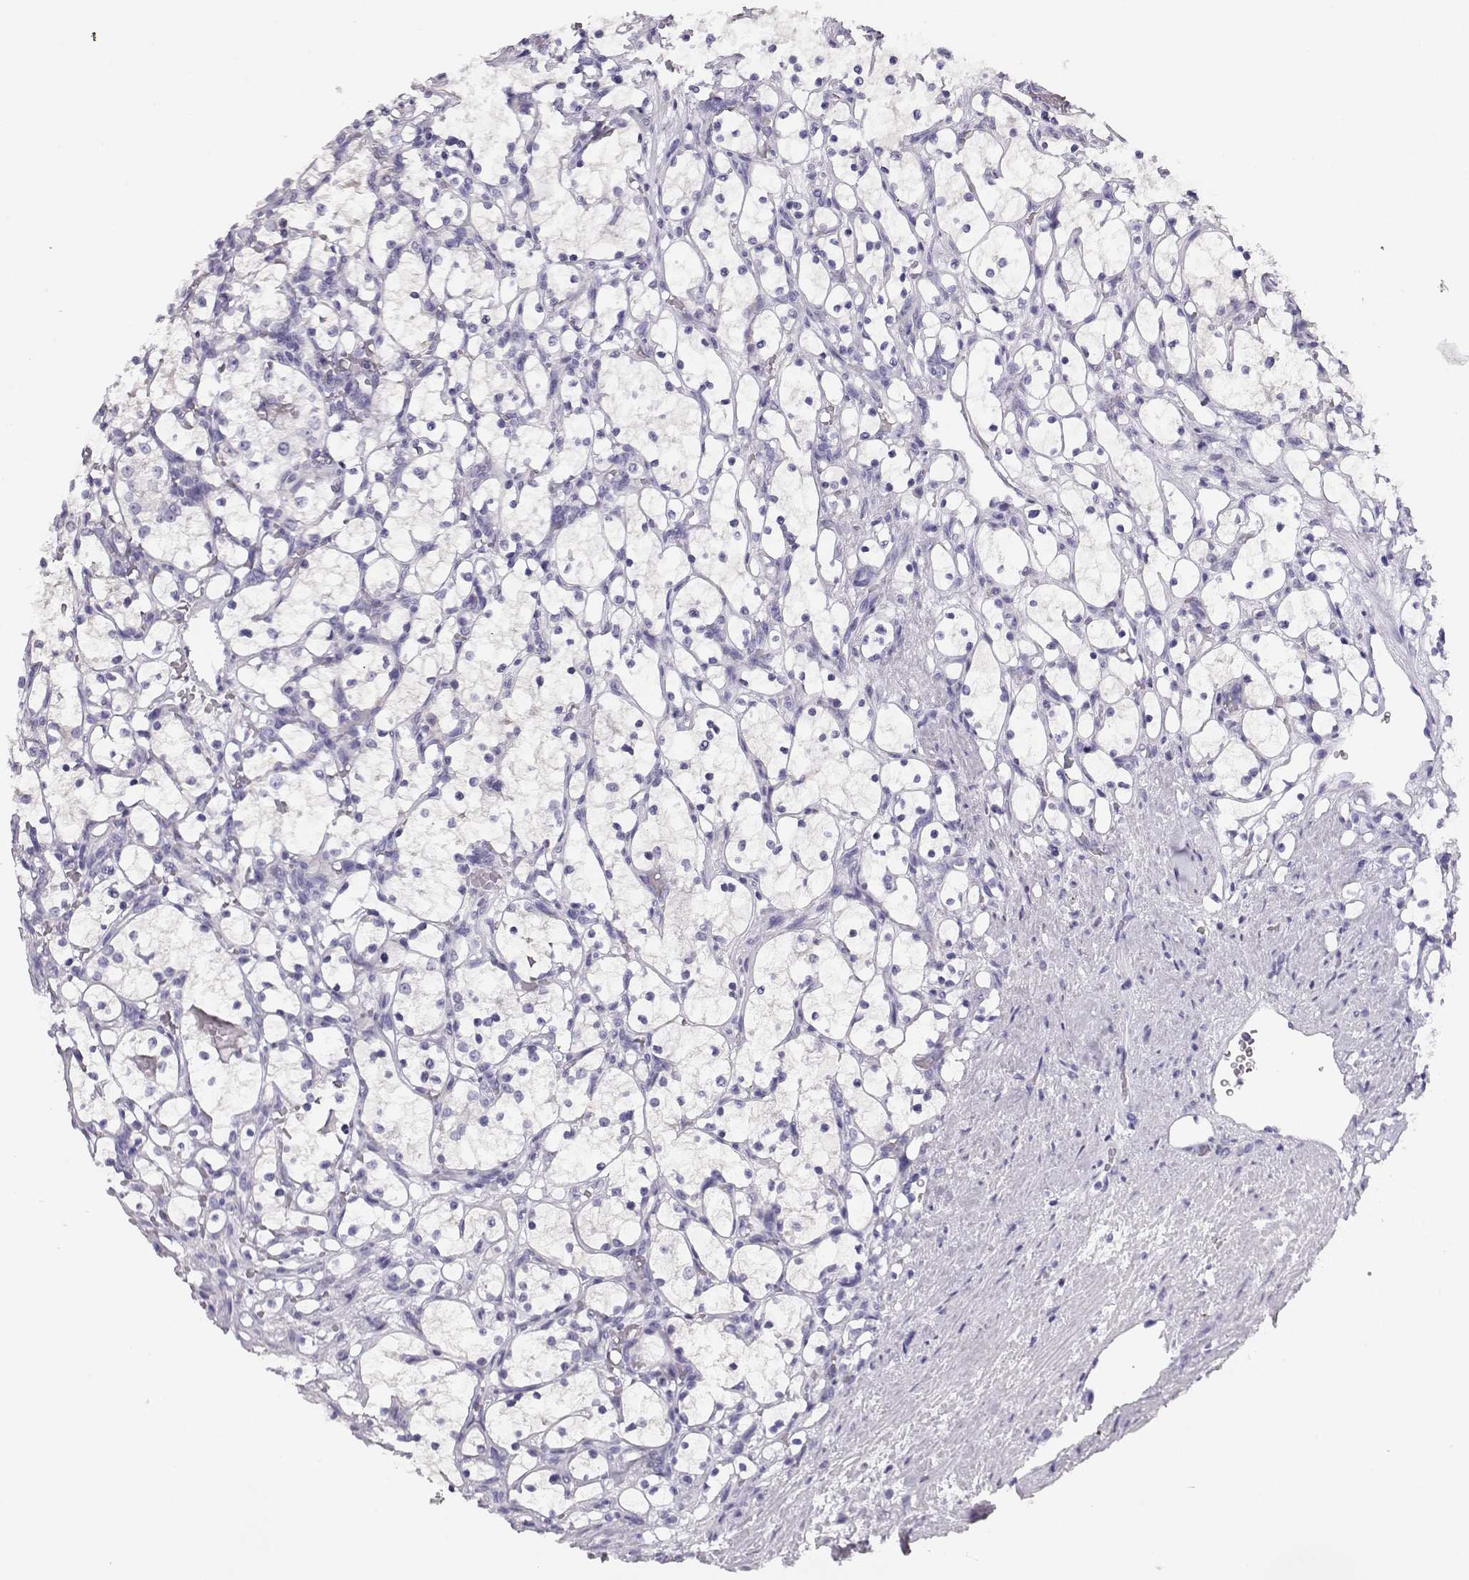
{"staining": {"intensity": "negative", "quantity": "none", "location": "none"}, "tissue": "renal cancer", "cell_type": "Tumor cells", "image_type": "cancer", "snomed": [{"axis": "morphology", "description": "Adenocarcinoma, NOS"}, {"axis": "topography", "description": "Kidney"}], "caption": "Immunohistochemical staining of renal adenocarcinoma demonstrates no significant expression in tumor cells.", "gene": "CRX", "patient": {"sex": "female", "age": 69}}